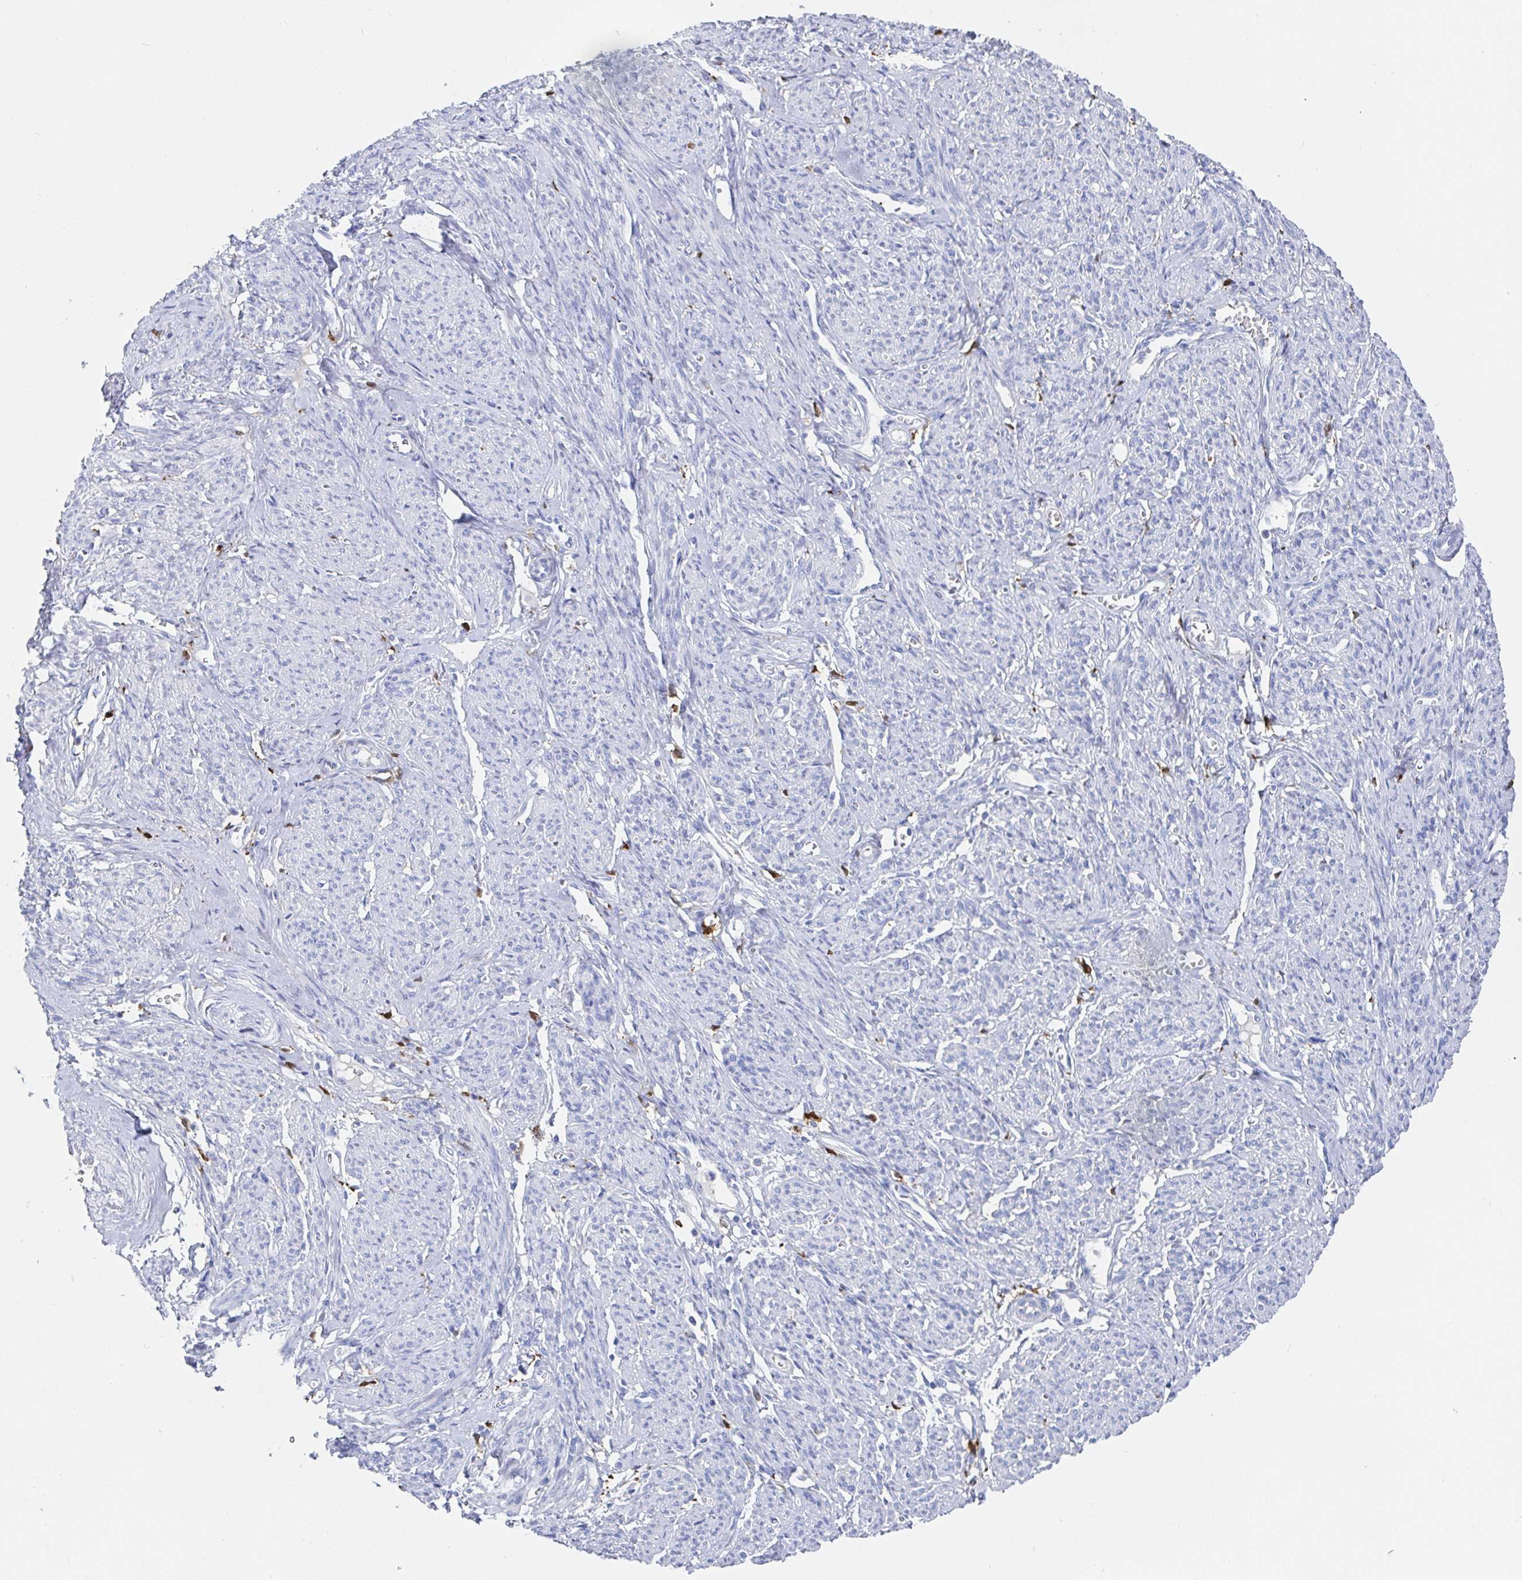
{"staining": {"intensity": "negative", "quantity": "none", "location": "none"}, "tissue": "smooth muscle", "cell_type": "Smooth muscle cells", "image_type": "normal", "snomed": [{"axis": "morphology", "description": "Normal tissue, NOS"}, {"axis": "topography", "description": "Smooth muscle"}], "caption": "IHC photomicrograph of benign human smooth muscle stained for a protein (brown), which displays no staining in smooth muscle cells.", "gene": "OR2A1", "patient": {"sex": "female", "age": 65}}